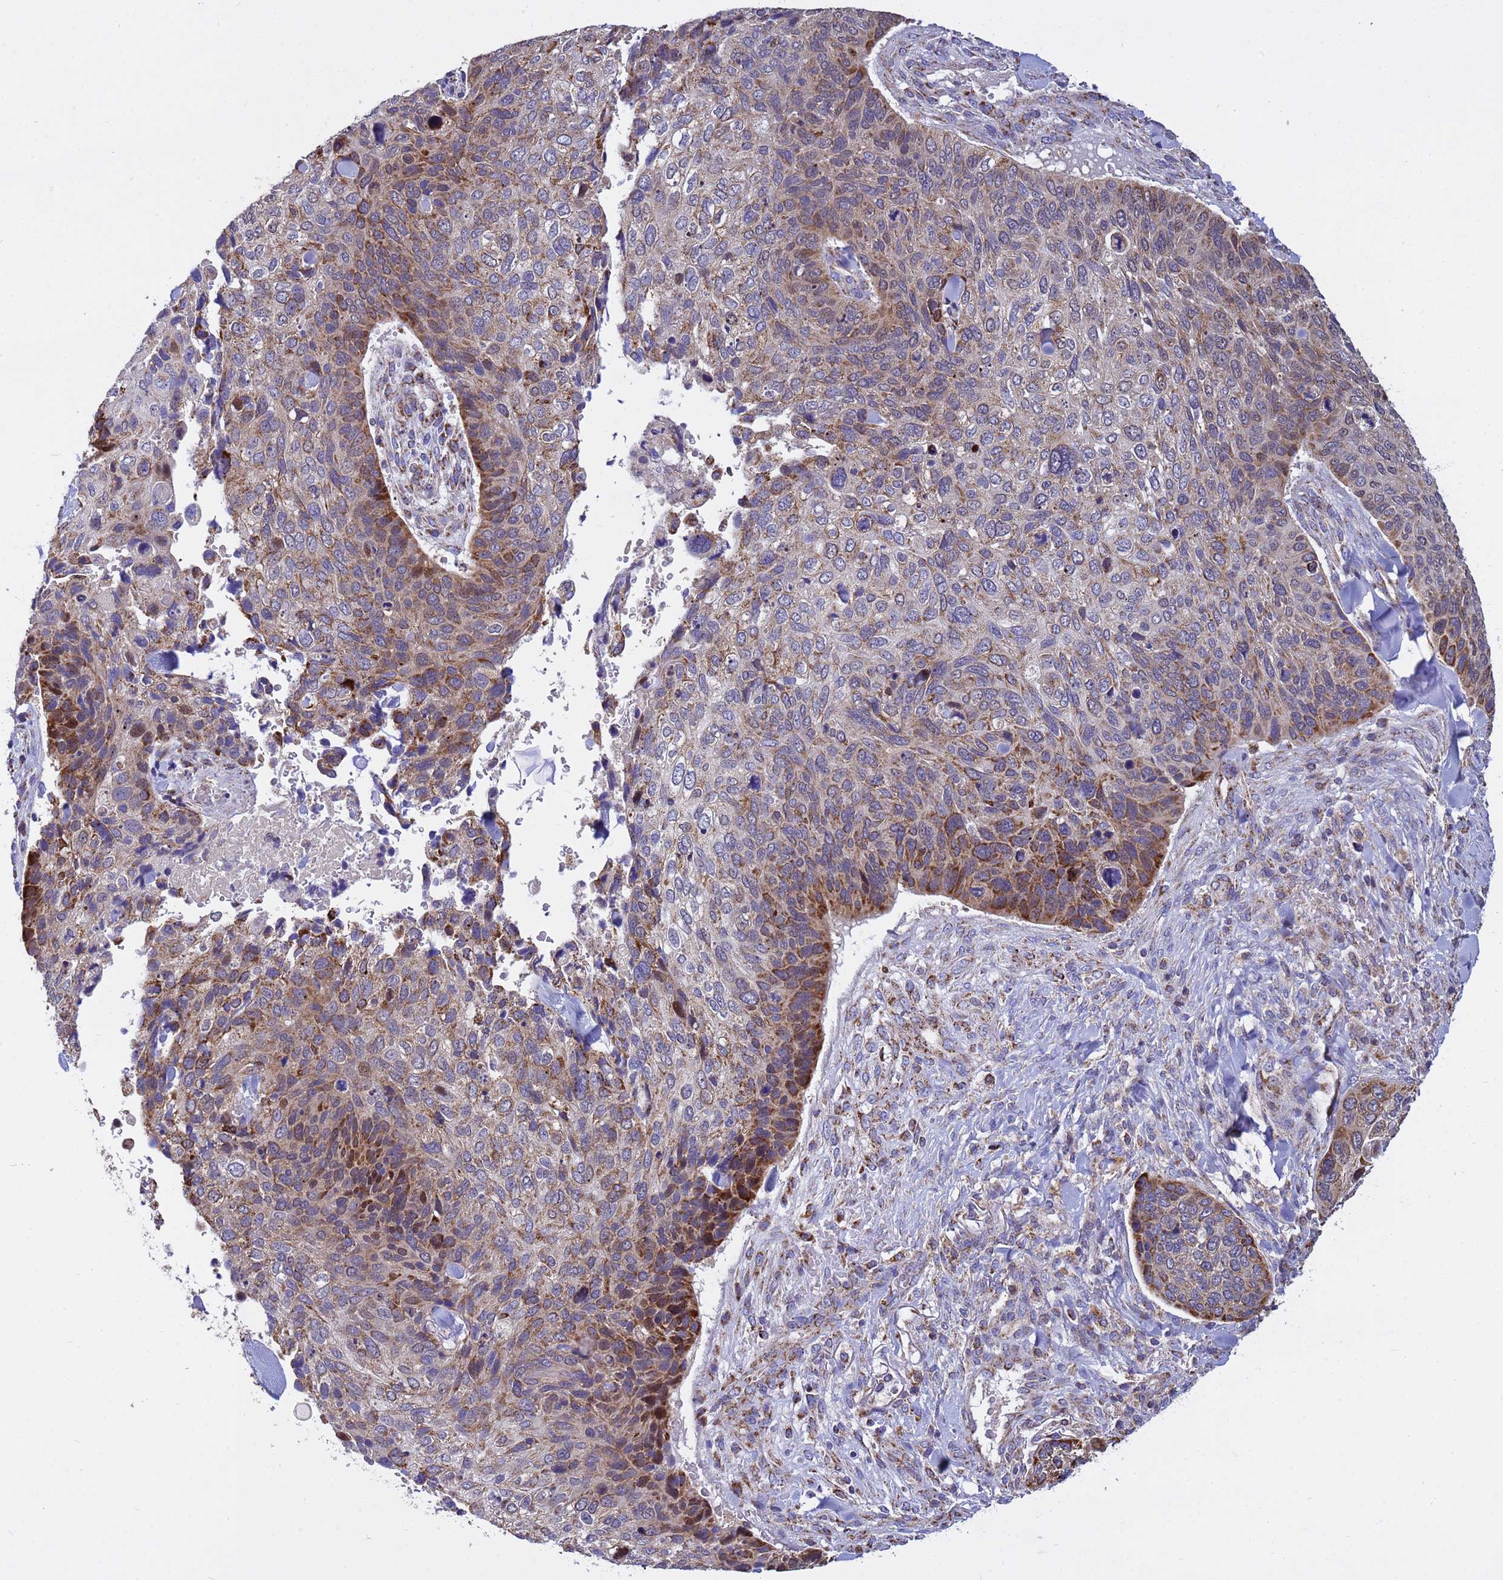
{"staining": {"intensity": "strong", "quantity": ">75%", "location": "cytoplasmic/membranous"}, "tissue": "skin cancer", "cell_type": "Tumor cells", "image_type": "cancer", "snomed": [{"axis": "morphology", "description": "Basal cell carcinoma"}, {"axis": "topography", "description": "Skin"}], "caption": "High-power microscopy captured an immunohistochemistry (IHC) image of skin cancer (basal cell carcinoma), revealing strong cytoplasmic/membranous expression in approximately >75% of tumor cells. The staining is performed using DAB brown chromogen to label protein expression. The nuclei are counter-stained blue using hematoxylin.", "gene": "TUBGCP3", "patient": {"sex": "female", "age": 74}}